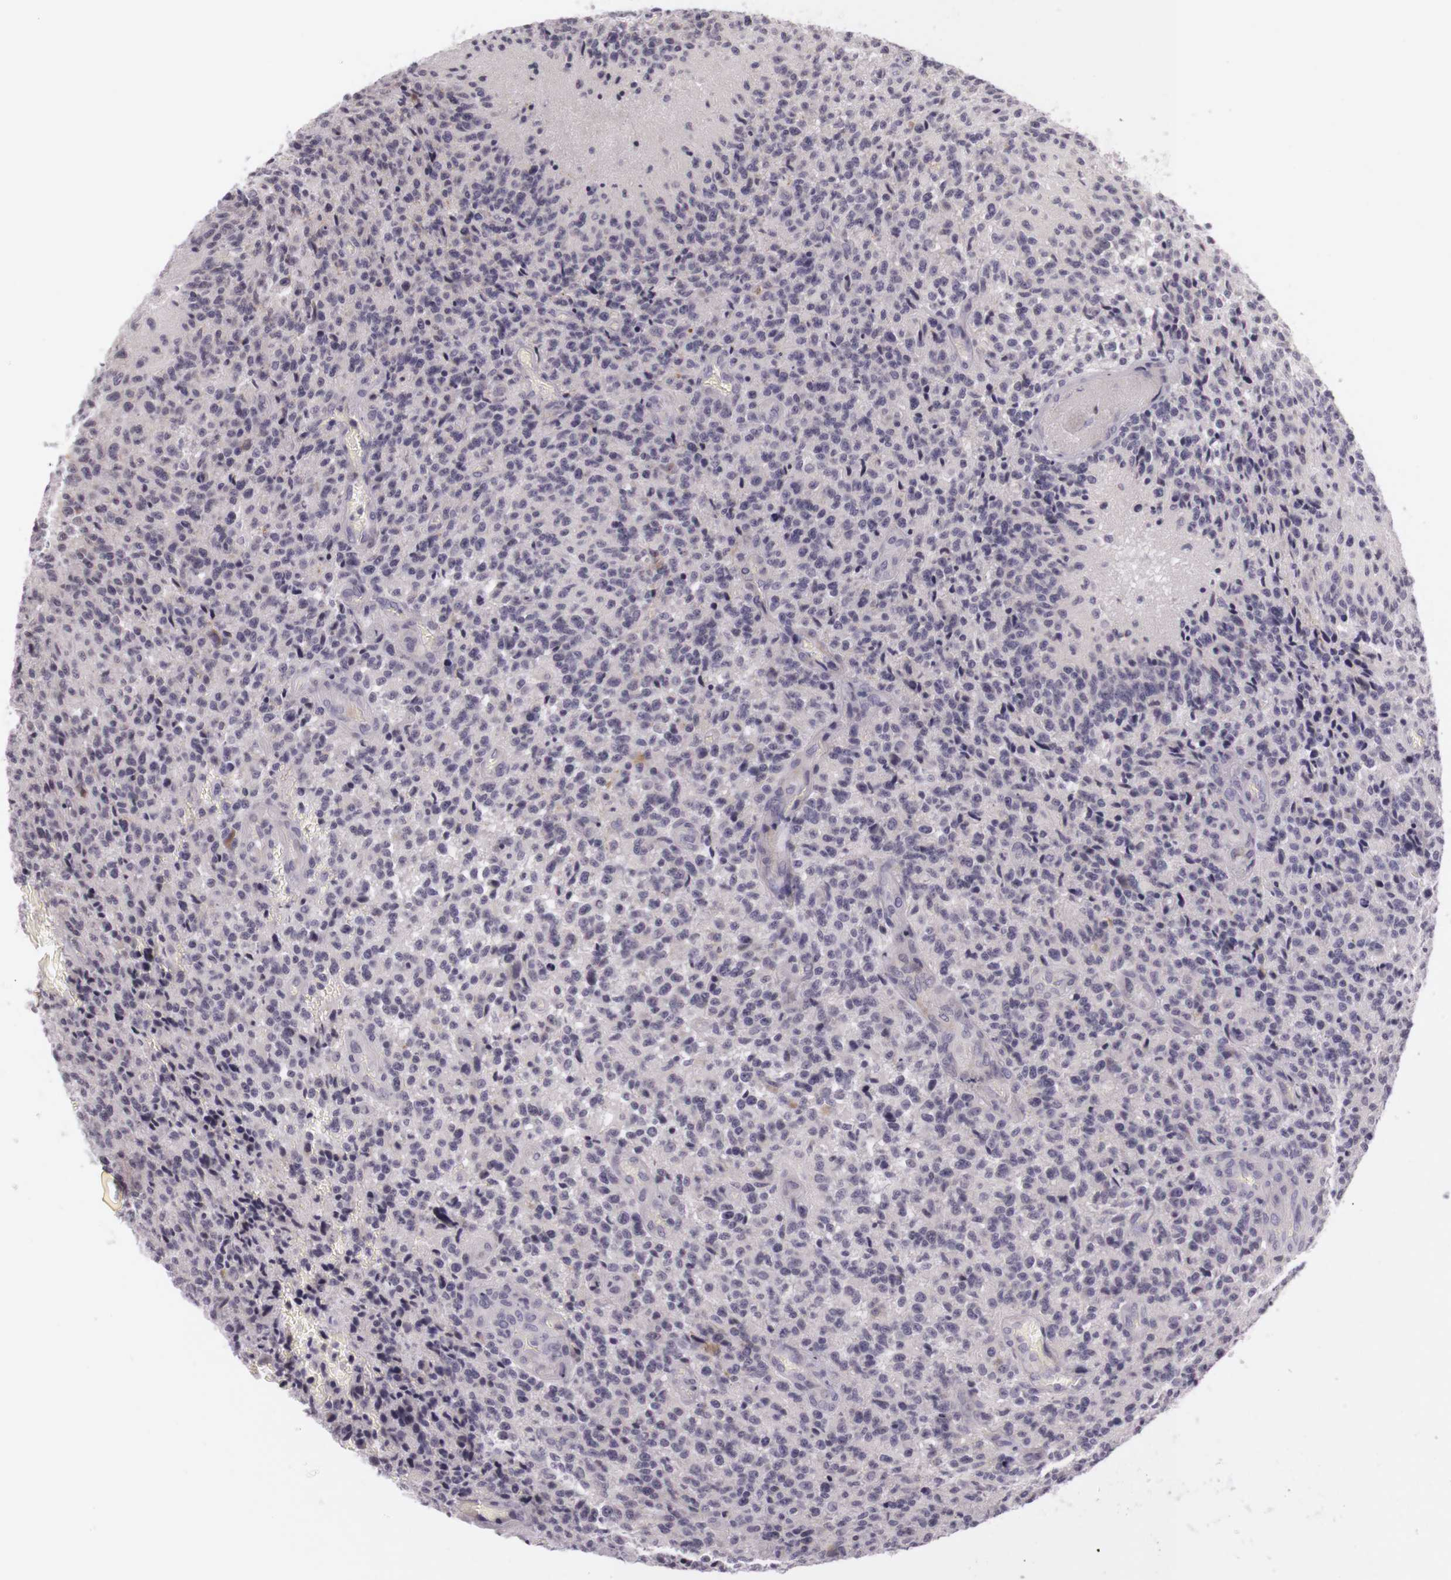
{"staining": {"intensity": "negative", "quantity": "none", "location": "none"}, "tissue": "glioma", "cell_type": "Tumor cells", "image_type": "cancer", "snomed": [{"axis": "morphology", "description": "Glioma, malignant, High grade"}, {"axis": "topography", "description": "Brain"}], "caption": "The IHC histopathology image has no significant staining in tumor cells of glioma tissue.", "gene": "CNTN2", "patient": {"sex": "male", "age": 36}}